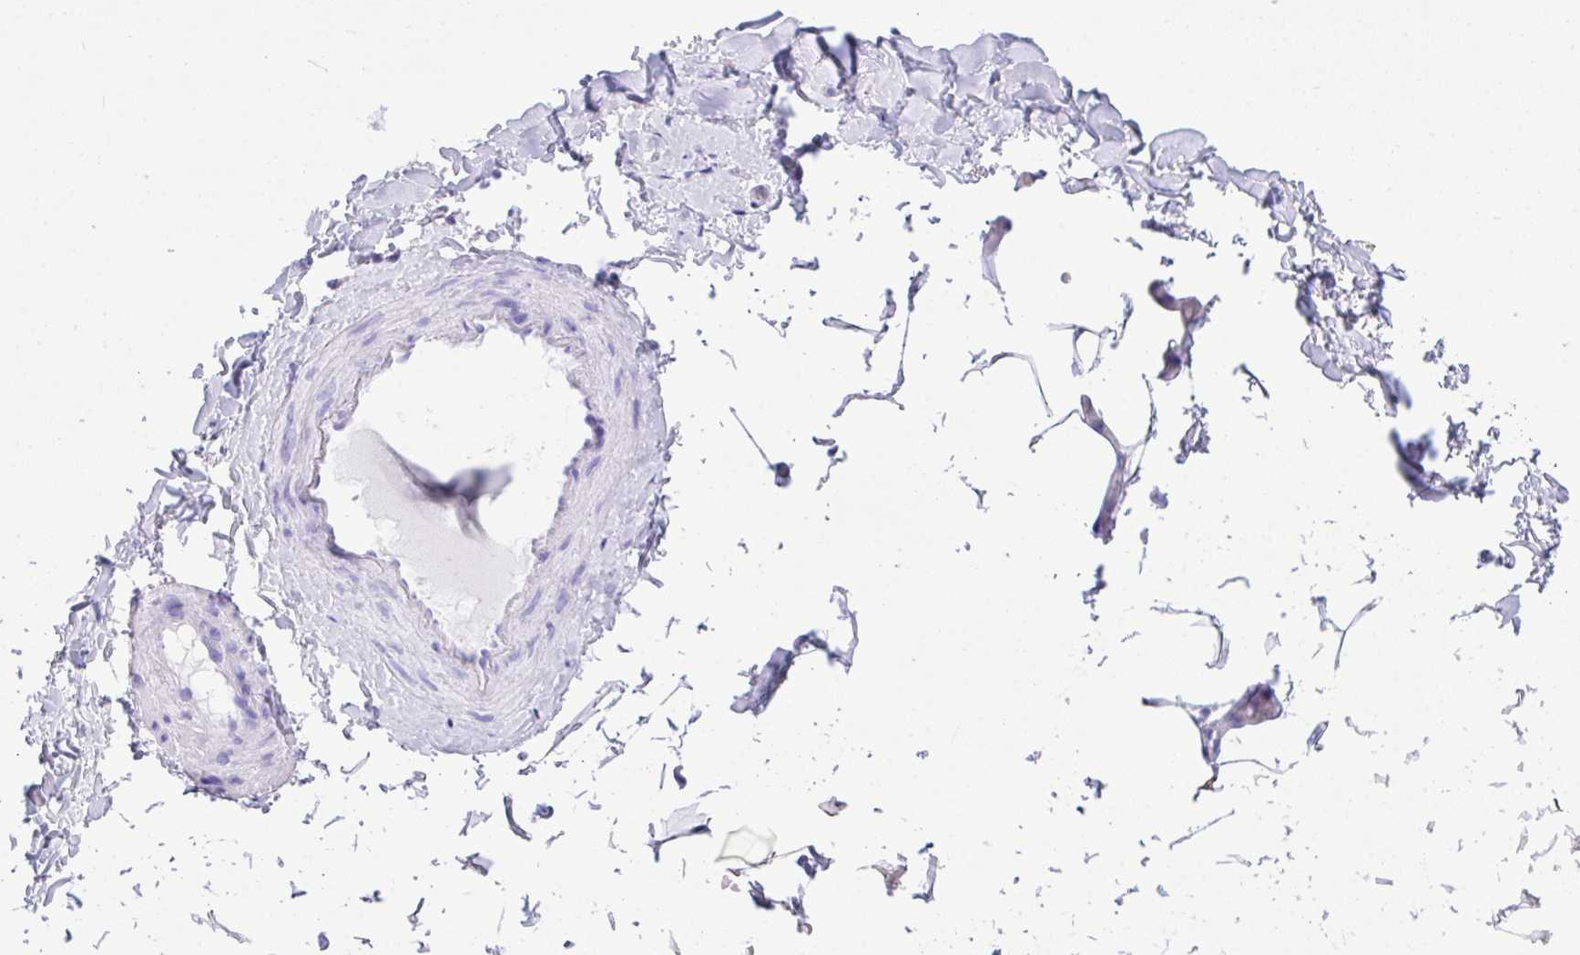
{"staining": {"intensity": "negative", "quantity": "none", "location": "none"}, "tissue": "adipose tissue", "cell_type": "Adipocytes", "image_type": "normal", "snomed": [{"axis": "morphology", "description": "Normal tissue, NOS"}, {"axis": "topography", "description": "Vascular tissue"}, {"axis": "topography", "description": "Peripheral nerve tissue"}], "caption": "The photomicrograph demonstrates no significant staining in adipocytes of adipose tissue. The staining was performed using DAB (3,3'-diaminobenzidine) to visualize the protein expression in brown, while the nuclei were stained in blue with hematoxylin (Magnification: 20x).", "gene": "BEST4", "patient": {"sex": "male", "age": 41}}